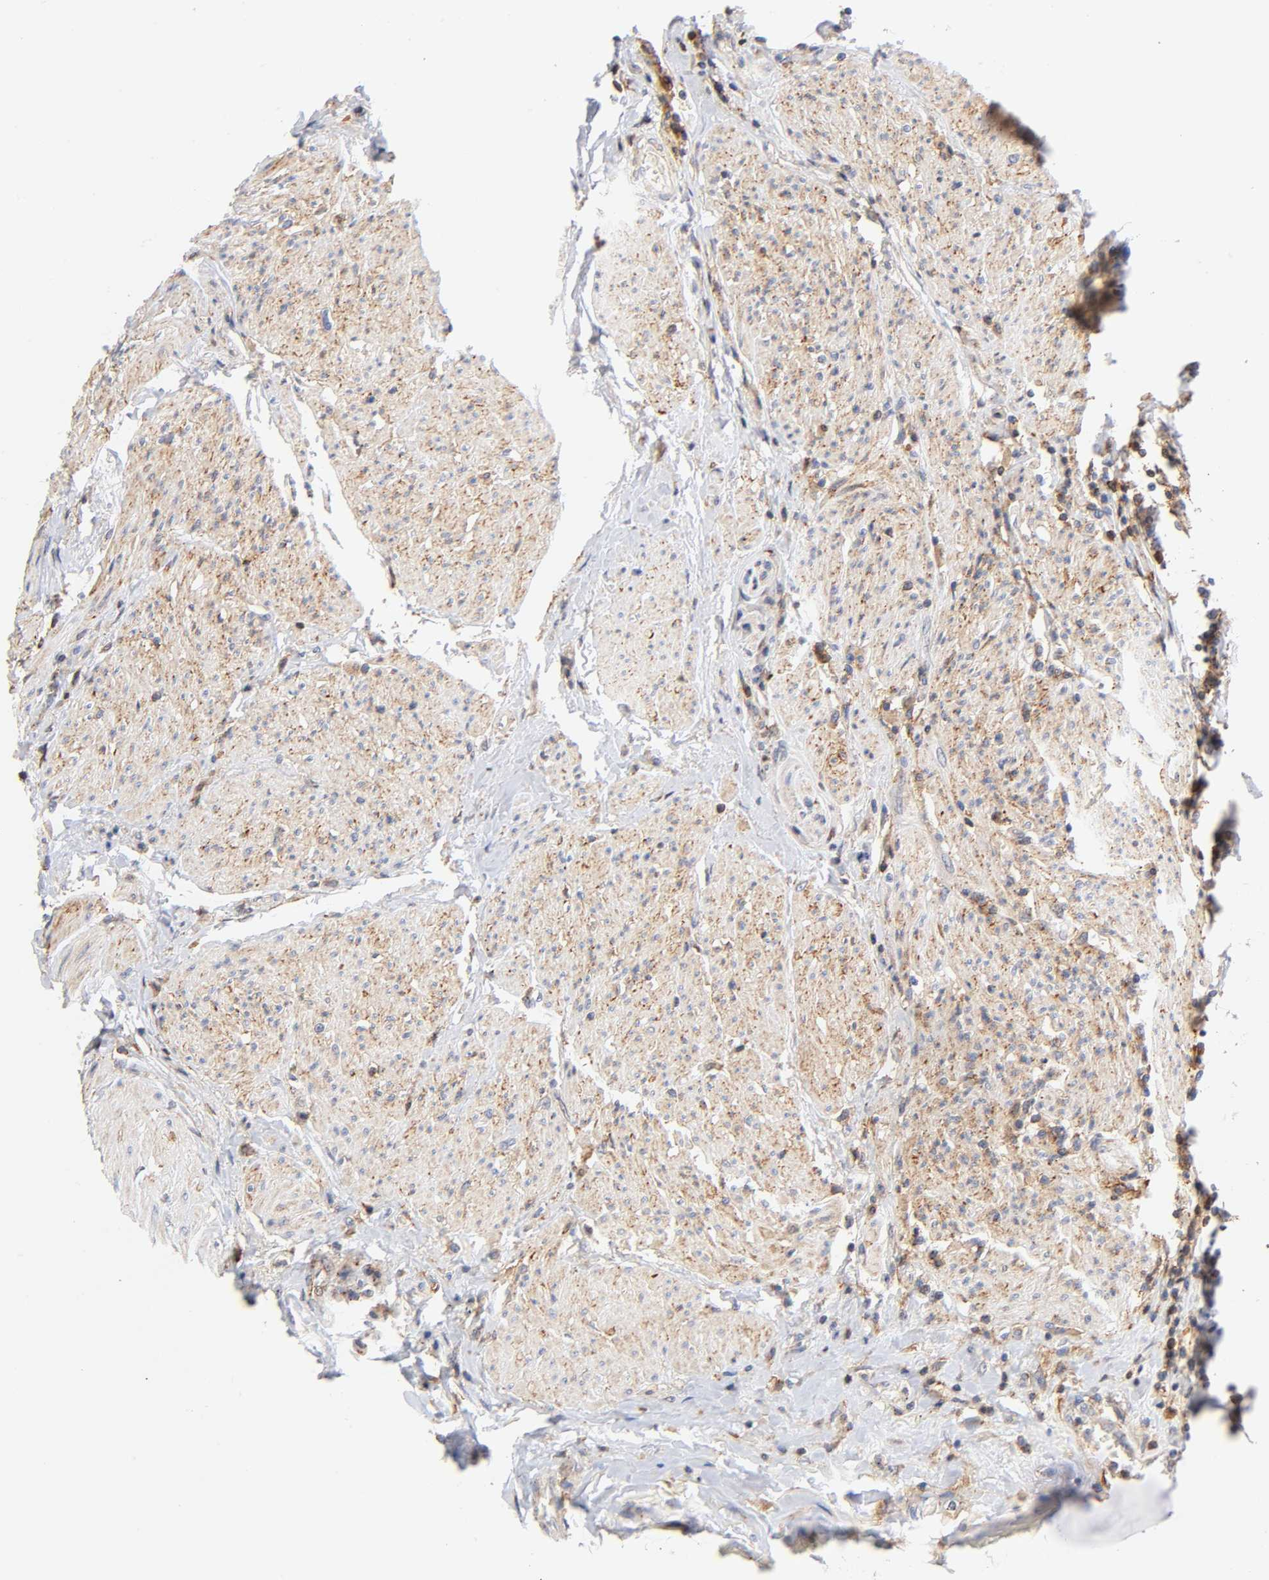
{"staining": {"intensity": "weak", "quantity": "<25%", "location": "cytoplasmic/membranous"}, "tissue": "urothelial cancer", "cell_type": "Tumor cells", "image_type": "cancer", "snomed": [{"axis": "morphology", "description": "Urothelial carcinoma, High grade"}, {"axis": "topography", "description": "Urinary bladder"}], "caption": "An immunohistochemistry (IHC) micrograph of urothelial cancer is shown. There is no staining in tumor cells of urothelial cancer. (DAB IHC, high magnification).", "gene": "ANXA7", "patient": {"sex": "female", "age": 80}}